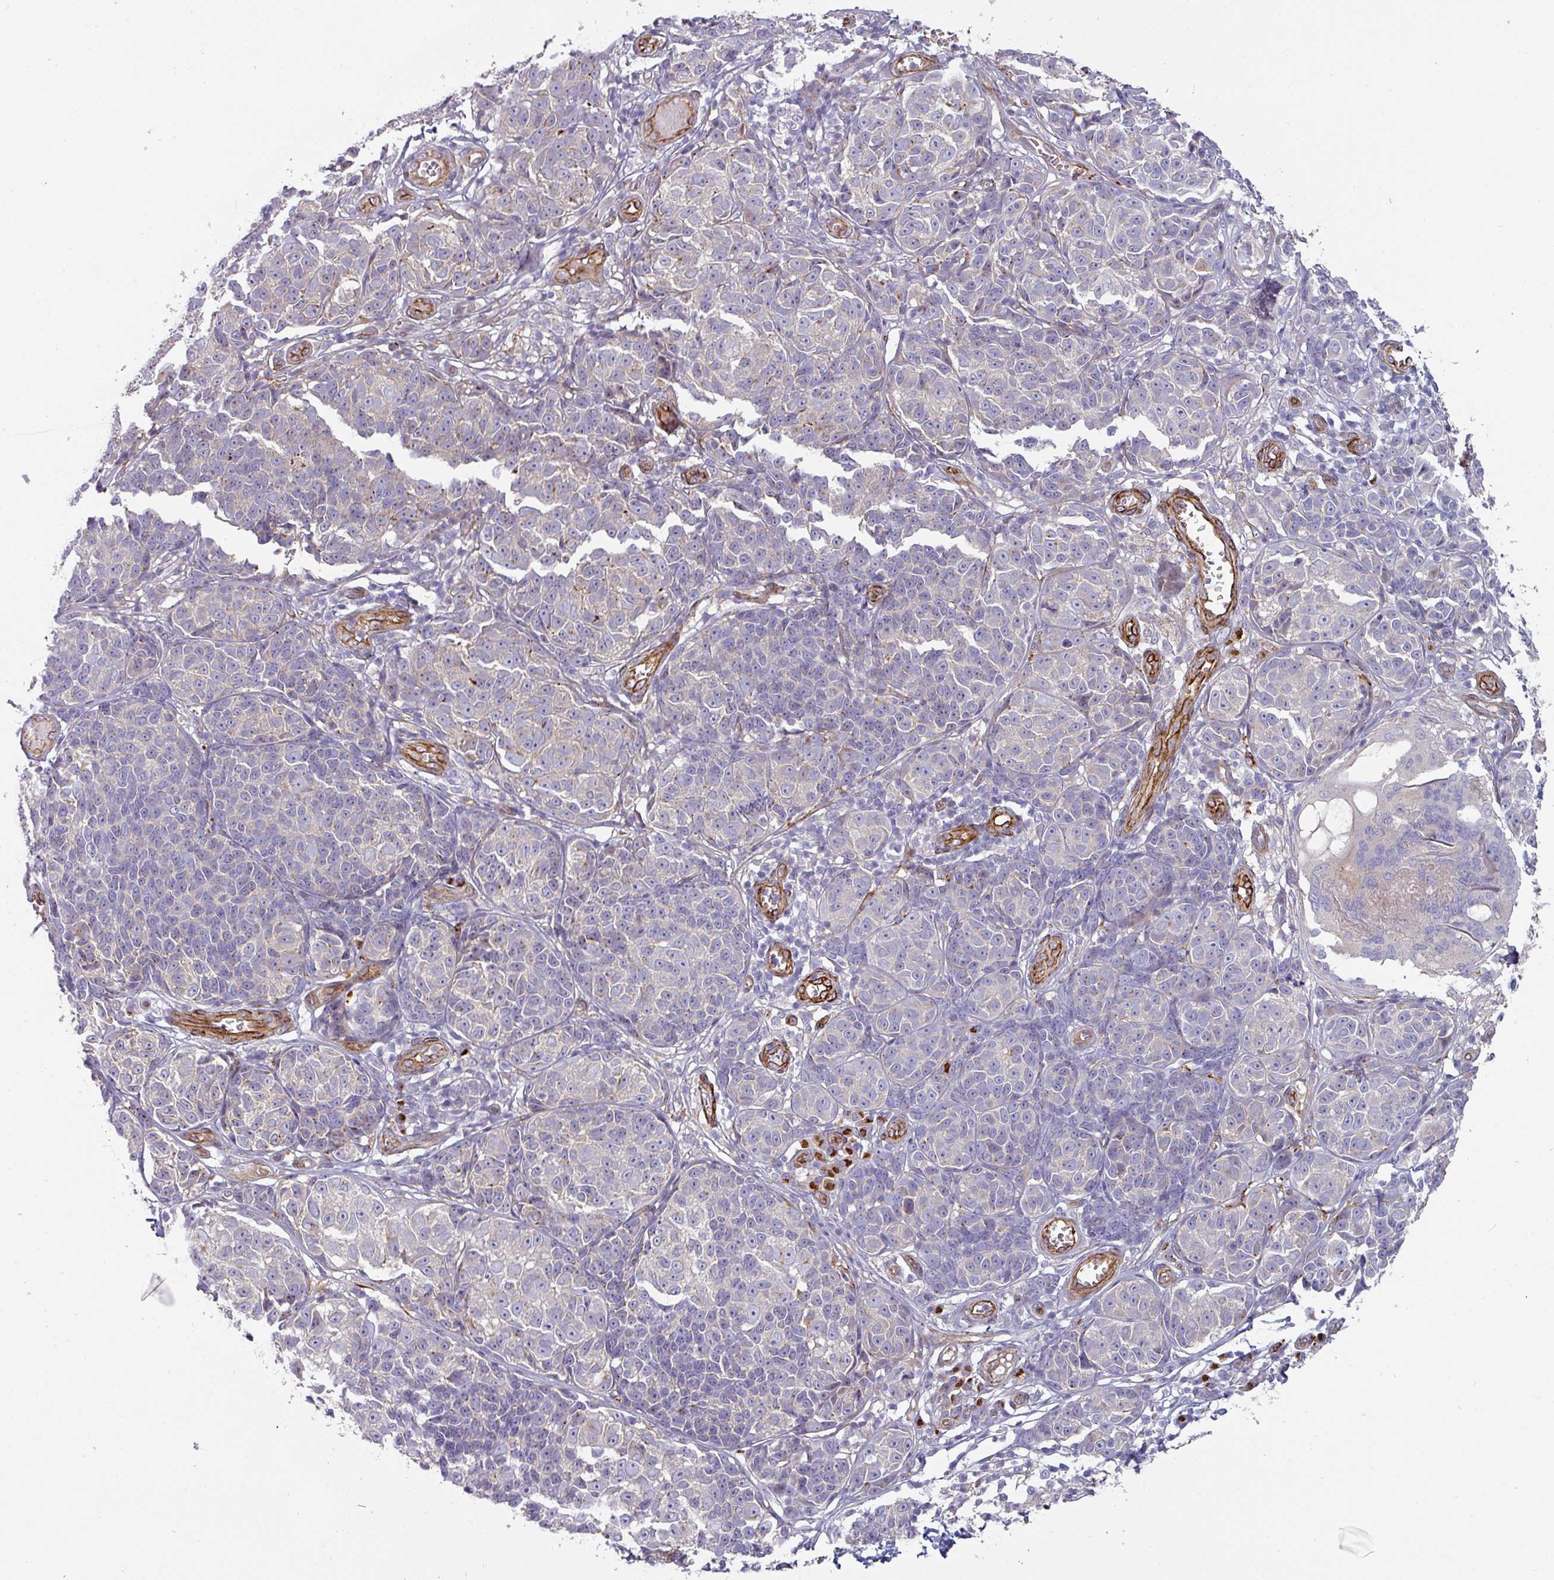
{"staining": {"intensity": "moderate", "quantity": "<25%", "location": "cytoplasmic/membranous"}, "tissue": "melanoma", "cell_type": "Tumor cells", "image_type": "cancer", "snomed": [{"axis": "morphology", "description": "Malignant melanoma, NOS"}, {"axis": "topography", "description": "Skin"}], "caption": "Malignant melanoma stained for a protein (brown) reveals moderate cytoplasmic/membranous positive expression in approximately <25% of tumor cells.", "gene": "PRODH2", "patient": {"sex": "male", "age": 73}}